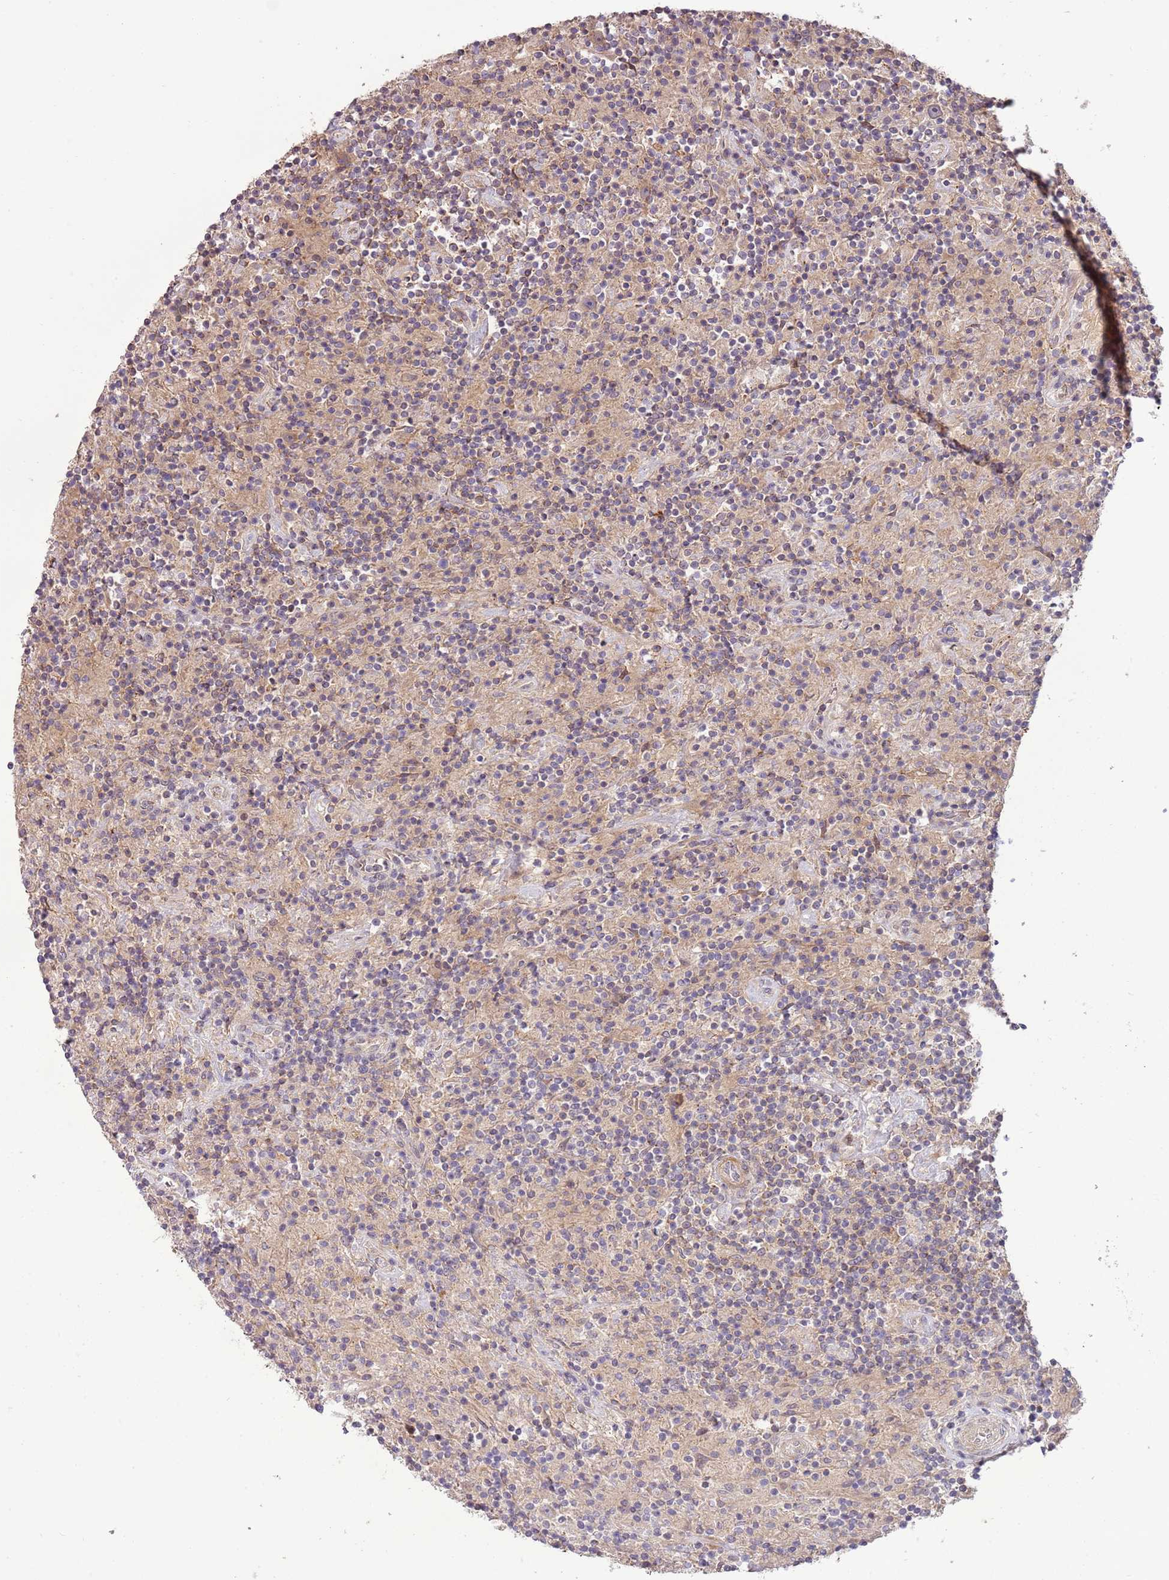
{"staining": {"intensity": "negative", "quantity": "none", "location": "none"}, "tissue": "lymphoma", "cell_type": "Tumor cells", "image_type": "cancer", "snomed": [{"axis": "morphology", "description": "Hodgkin's disease, NOS"}, {"axis": "topography", "description": "Lymph node"}], "caption": "Immunohistochemical staining of human Hodgkin's disease exhibits no significant expression in tumor cells.", "gene": "RNF128", "patient": {"sex": "male", "age": 70}}